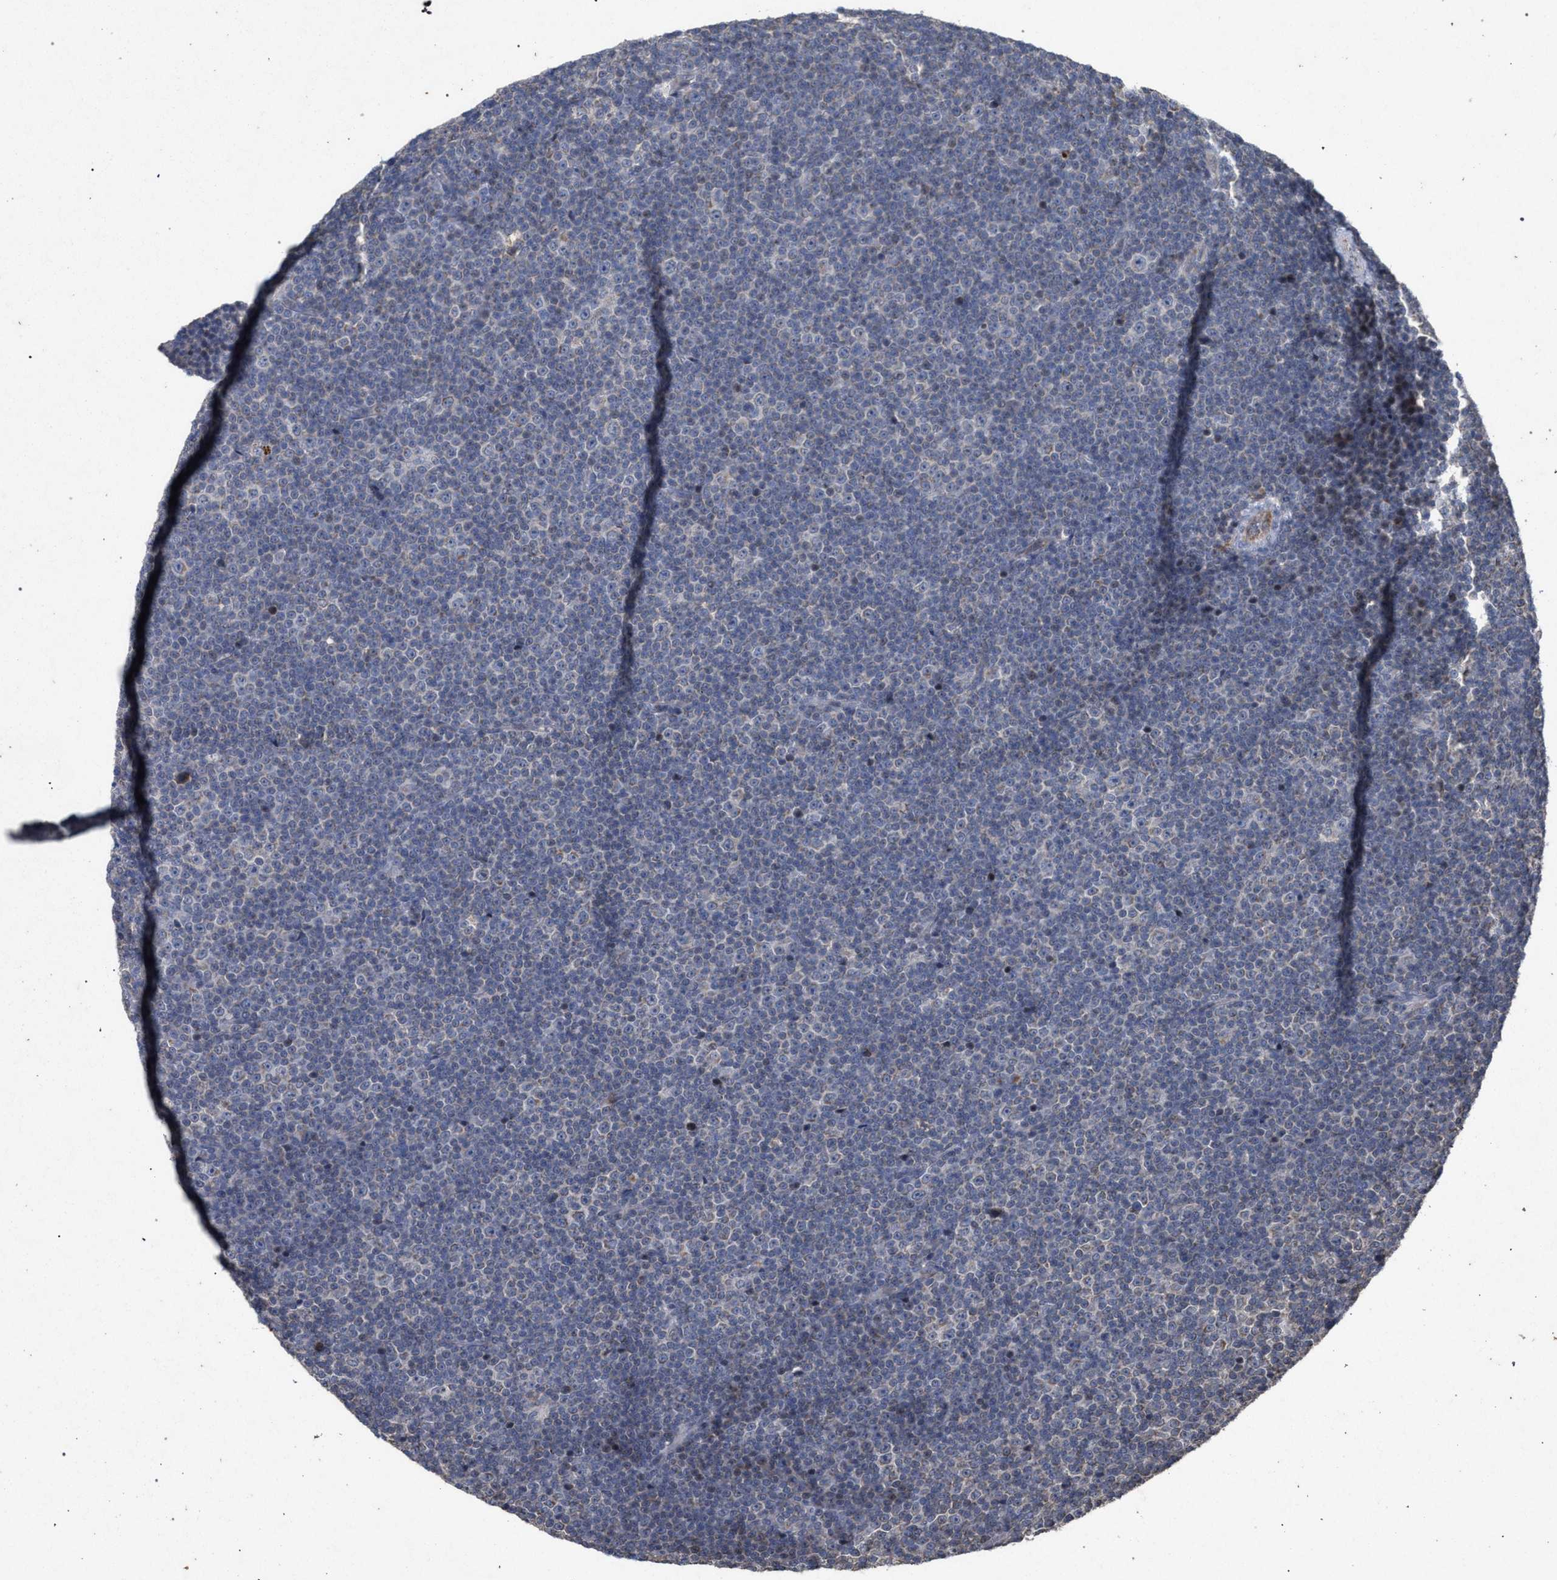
{"staining": {"intensity": "negative", "quantity": "none", "location": "none"}, "tissue": "lymphoma", "cell_type": "Tumor cells", "image_type": "cancer", "snomed": [{"axis": "morphology", "description": "Malignant lymphoma, non-Hodgkin's type, Low grade"}, {"axis": "topography", "description": "Lymph node"}], "caption": "A micrograph of low-grade malignant lymphoma, non-Hodgkin's type stained for a protein reveals no brown staining in tumor cells.", "gene": "PKD2L1", "patient": {"sex": "female", "age": 67}}